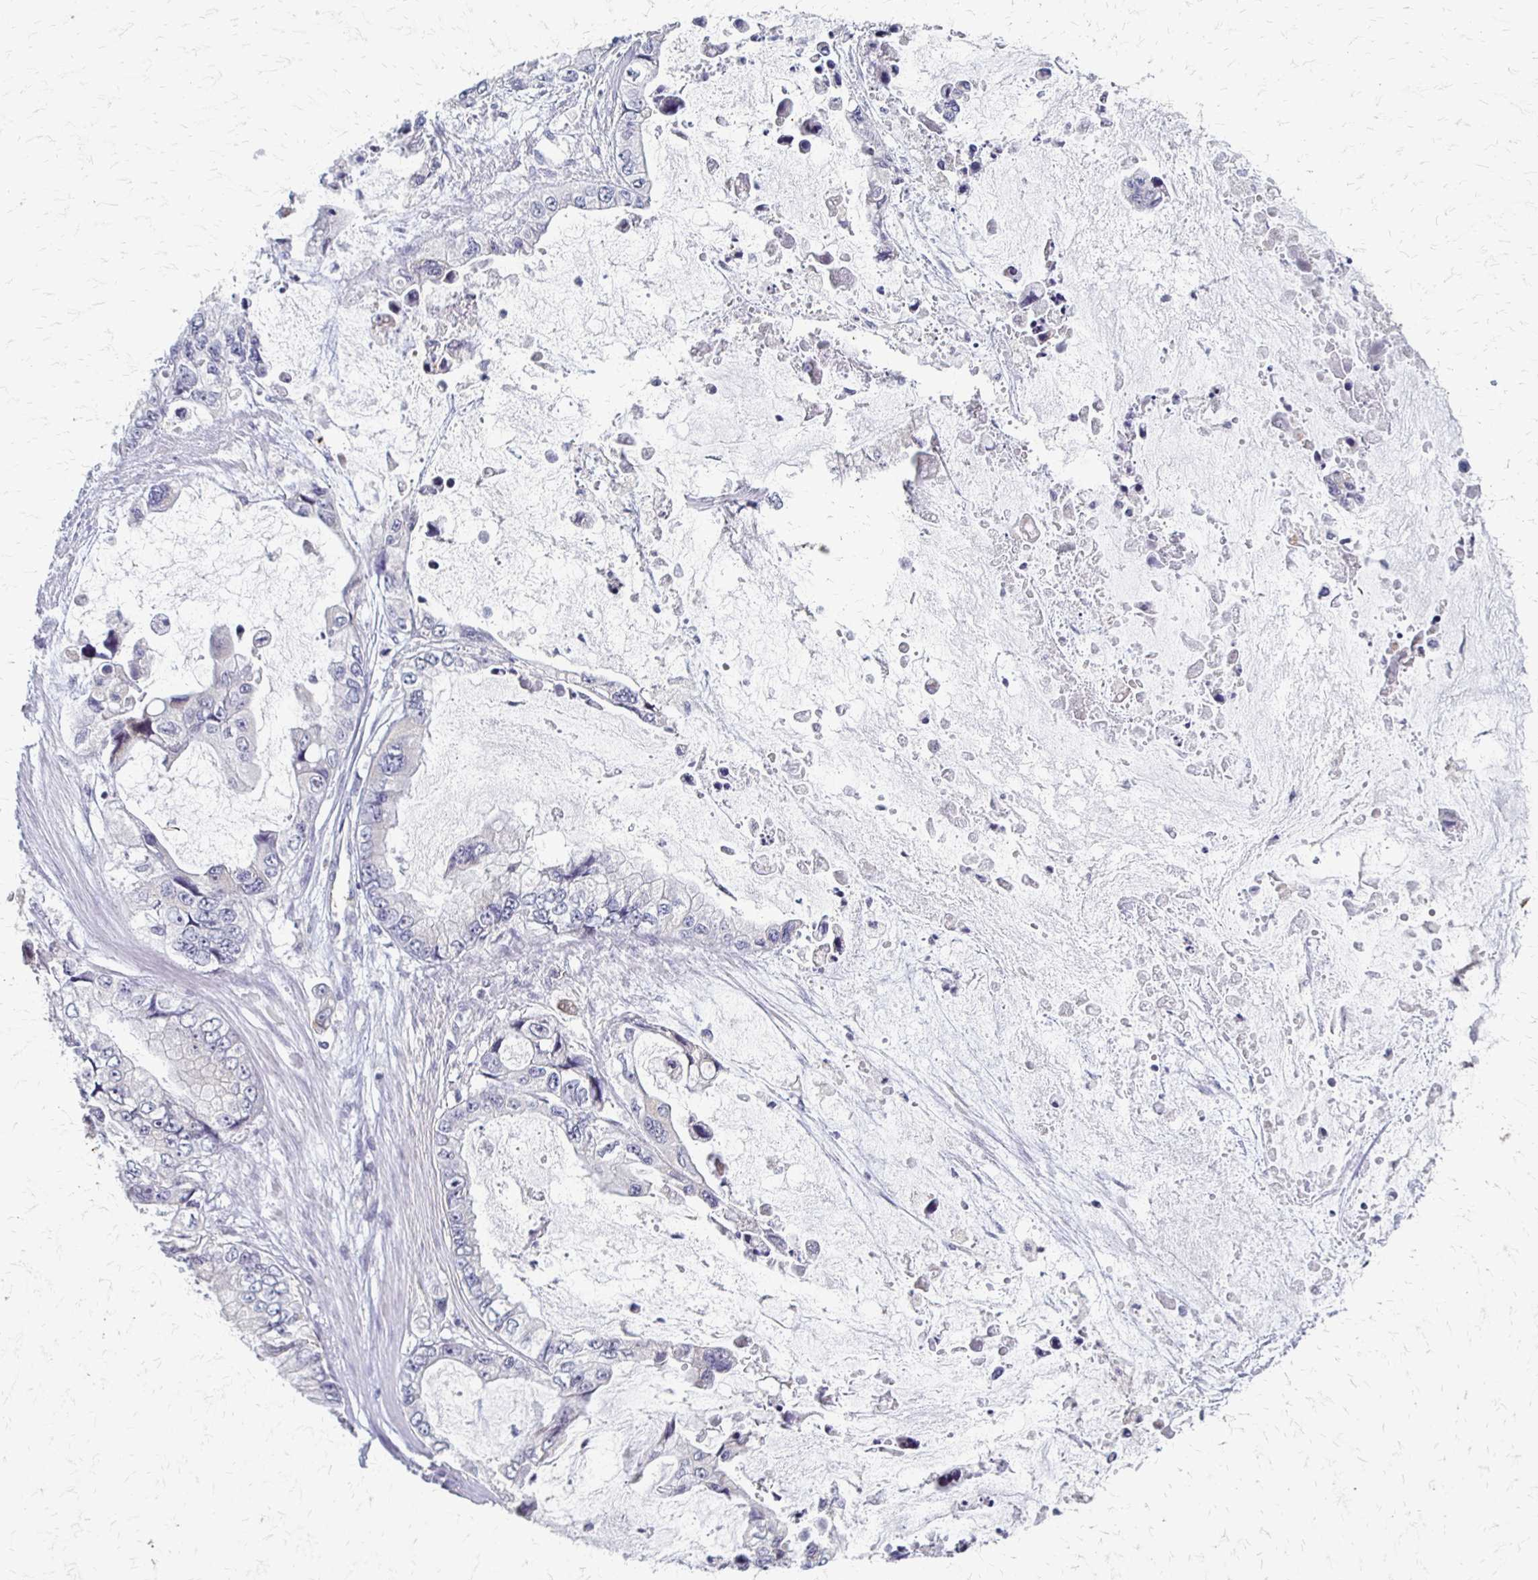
{"staining": {"intensity": "negative", "quantity": "none", "location": "none"}, "tissue": "stomach cancer", "cell_type": "Tumor cells", "image_type": "cancer", "snomed": [{"axis": "morphology", "description": "Adenocarcinoma, NOS"}, {"axis": "topography", "description": "Pancreas"}, {"axis": "topography", "description": "Stomach, upper"}, {"axis": "topography", "description": "Stomach"}], "caption": "Immunohistochemistry (IHC) micrograph of neoplastic tissue: stomach adenocarcinoma stained with DAB shows no significant protein expression in tumor cells. The staining is performed using DAB (3,3'-diaminobenzidine) brown chromogen with nuclei counter-stained in using hematoxylin.", "gene": "SLC9A9", "patient": {"sex": "male", "age": 77}}